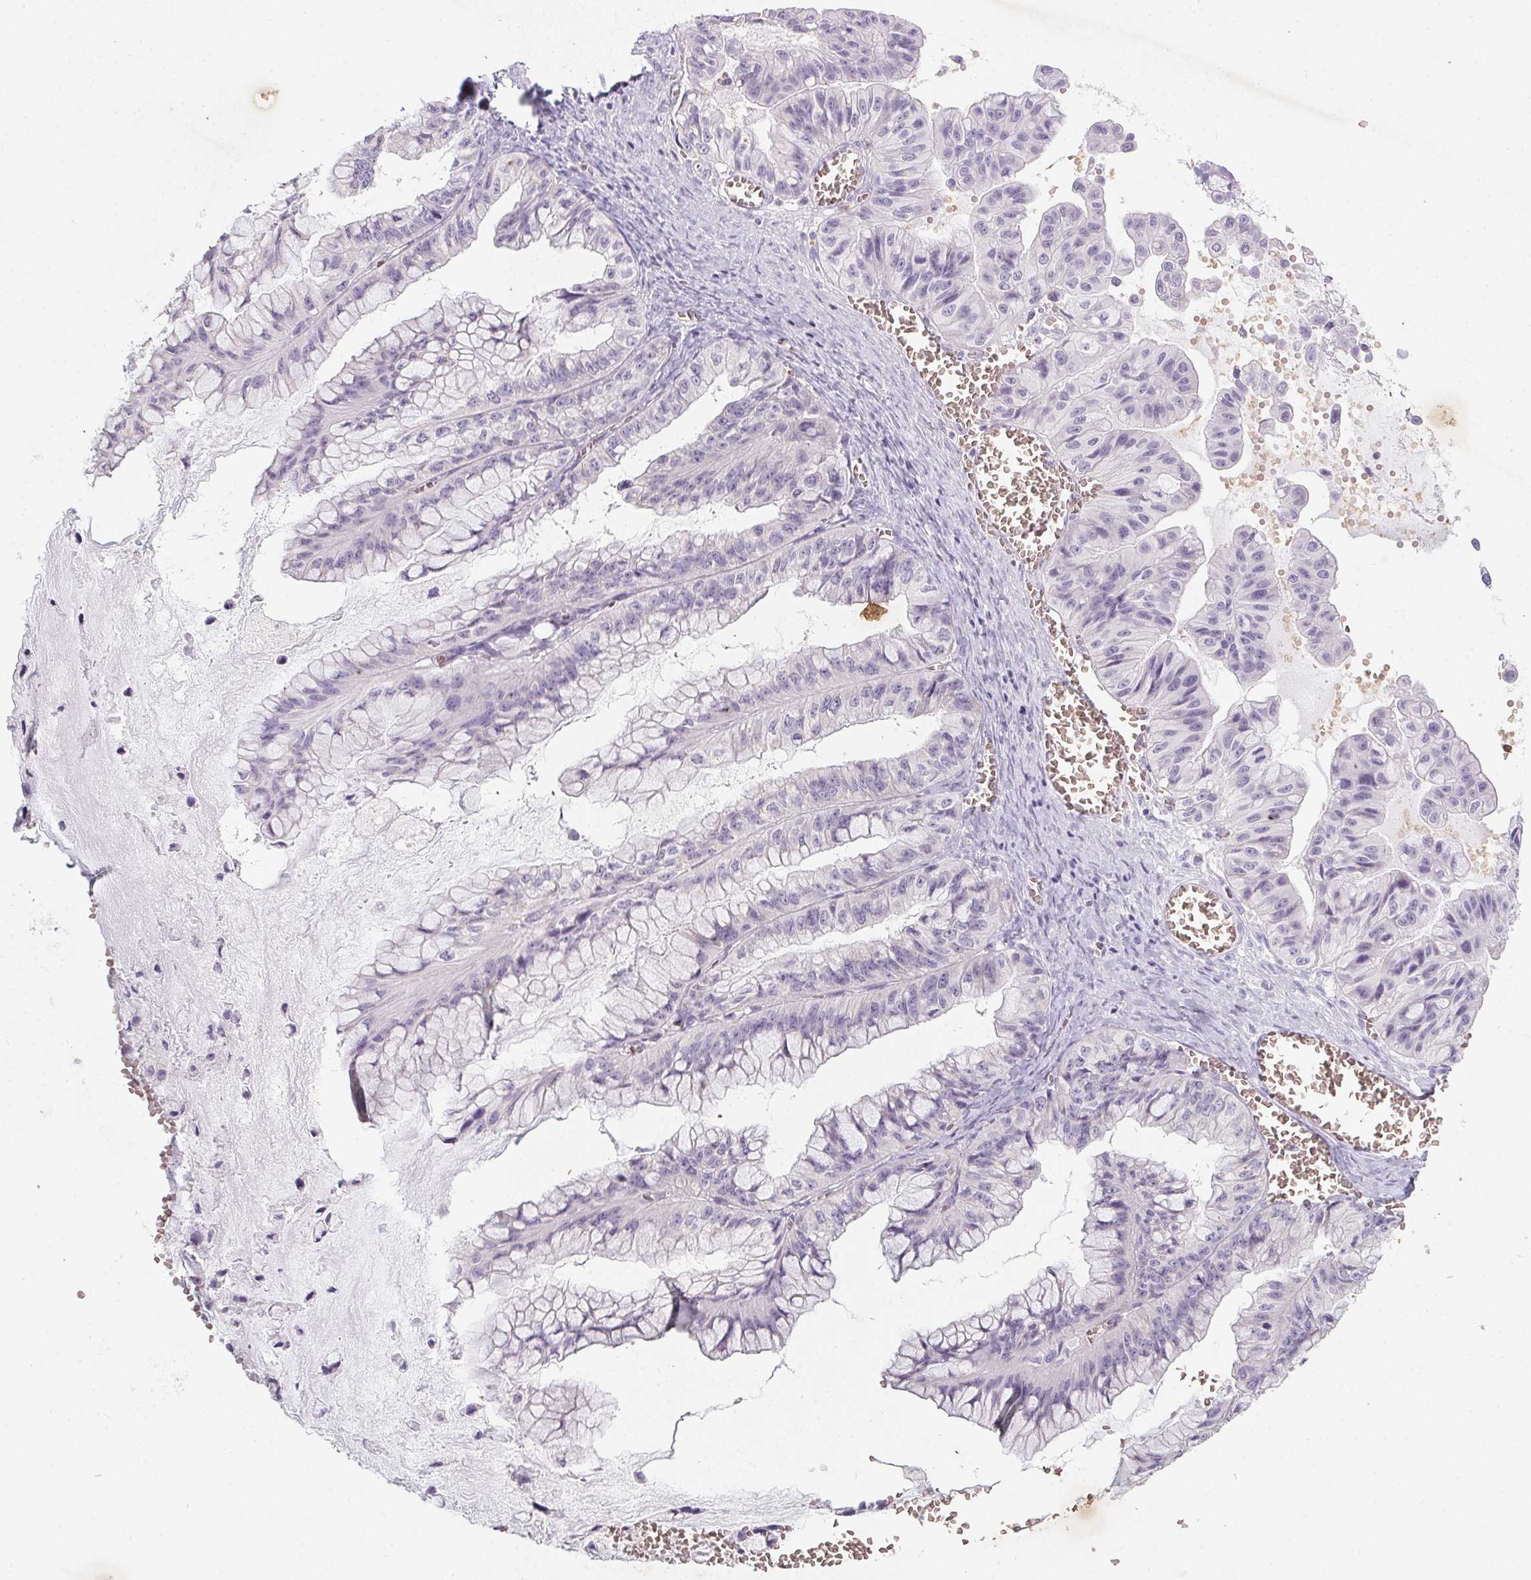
{"staining": {"intensity": "negative", "quantity": "none", "location": "none"}, "tissue": "ovarian cancer", "cell_type": "Tumor cells", "image_type": "cancer", "snomed": [{"axis": "morphology", "description": "Cystadenocarcinoma, mucinous, NOS"}, {"axis": "topography", "description": "Ovary"}], "caption": "Image shows no significant protein expression in tumor cells of ovarian mucinous cystadenocarcinoma.", "gene": "DCD", "patient": {"sex": "female", "age": 72}}